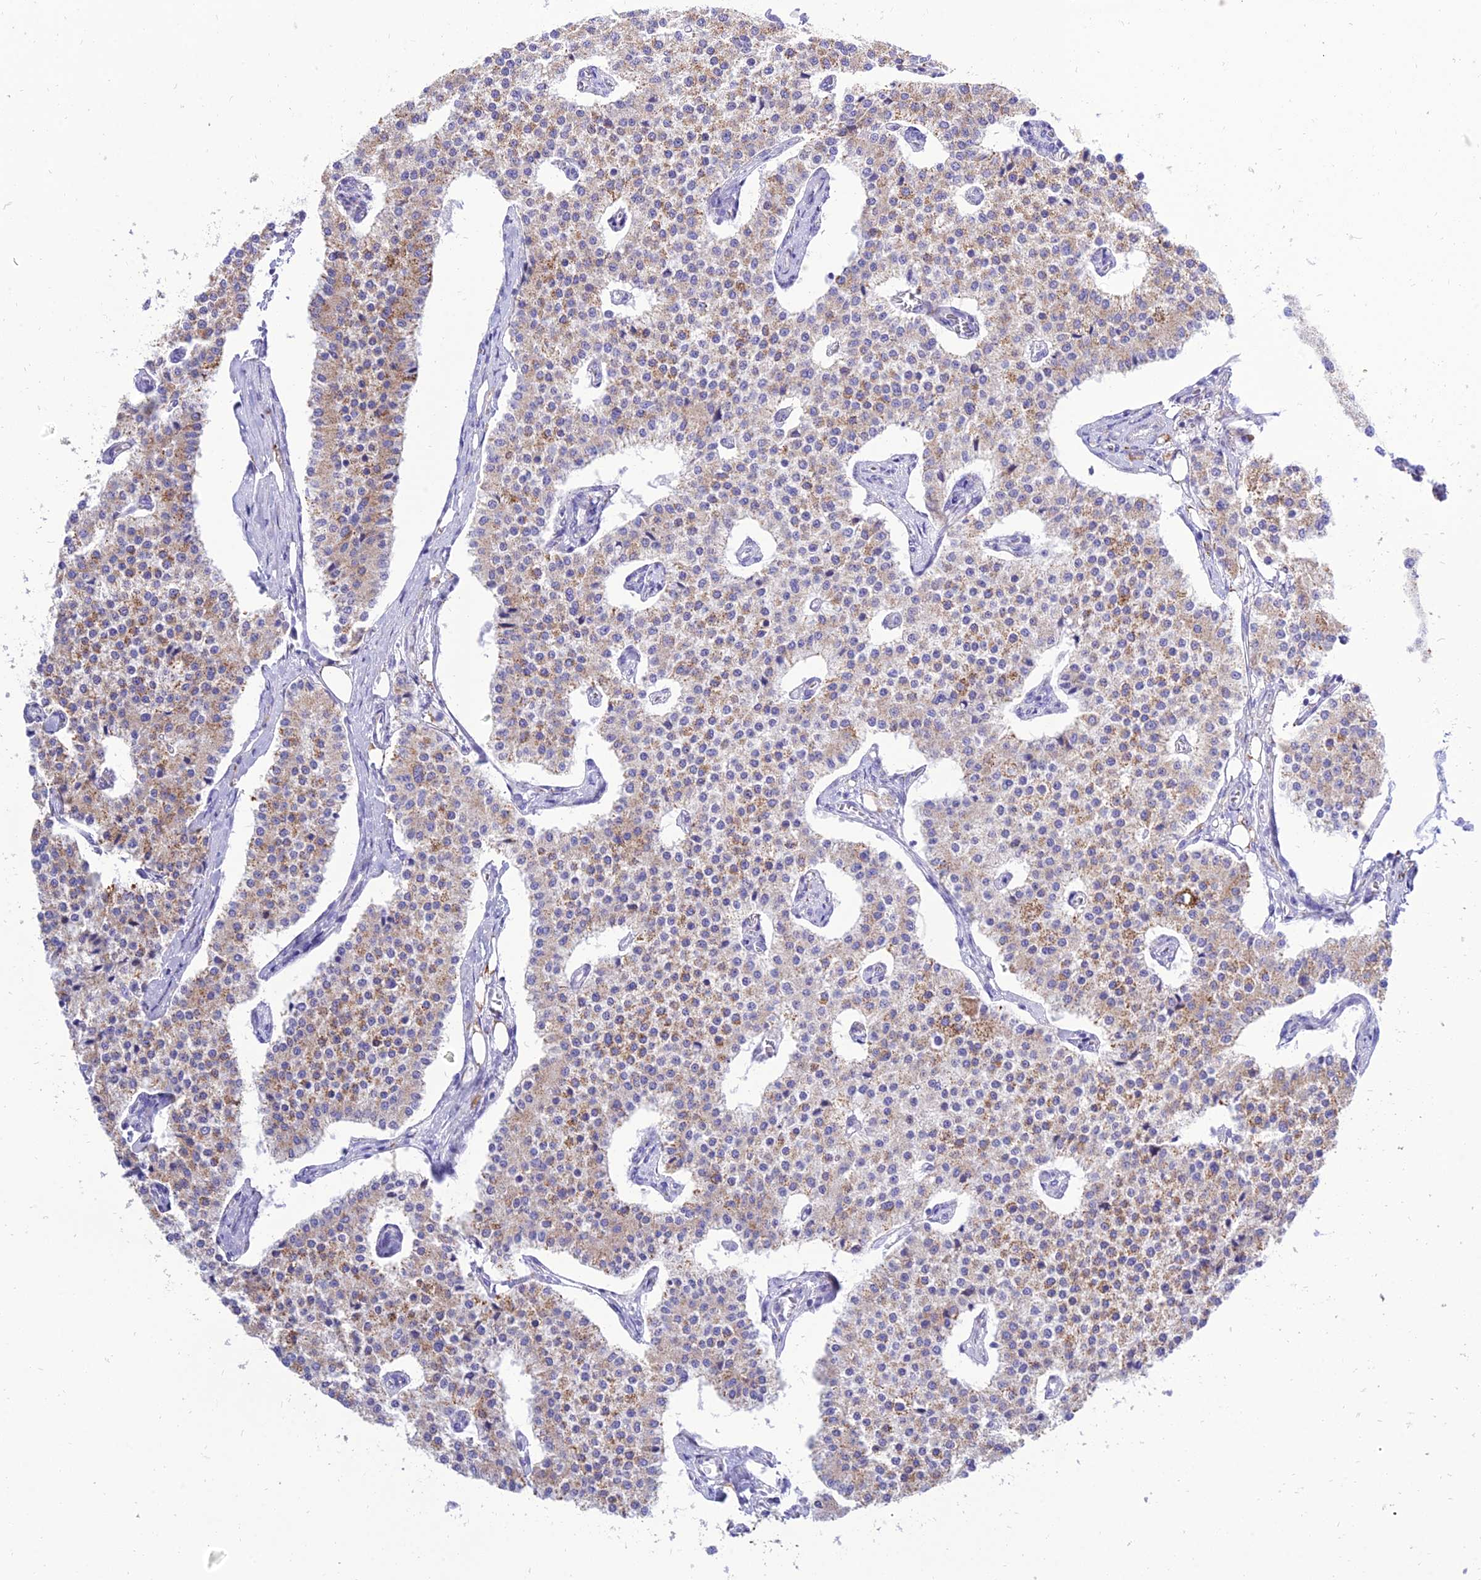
{"staining": {"intensity": "moderate", "quantity": "25%-75%", "location": "cytoplasmic/membranous"}, "tissue": "carcinoid", "cell_type": "Tumor cells", "image_type": "cancer", "snomed": [{"axis": "morphology", "description": "Carcinoid, malignant, NOS"}, {"axis": "topography", "description": "Colon"}], "caption": "IHC (DAB) staining of carcinoid reveals moderate cytoplasmic/membranous protein expression in approximately 25%-75% of tumor cells.", "gene": "PKN3", "patient": {"sex": "female", "age": 52}}